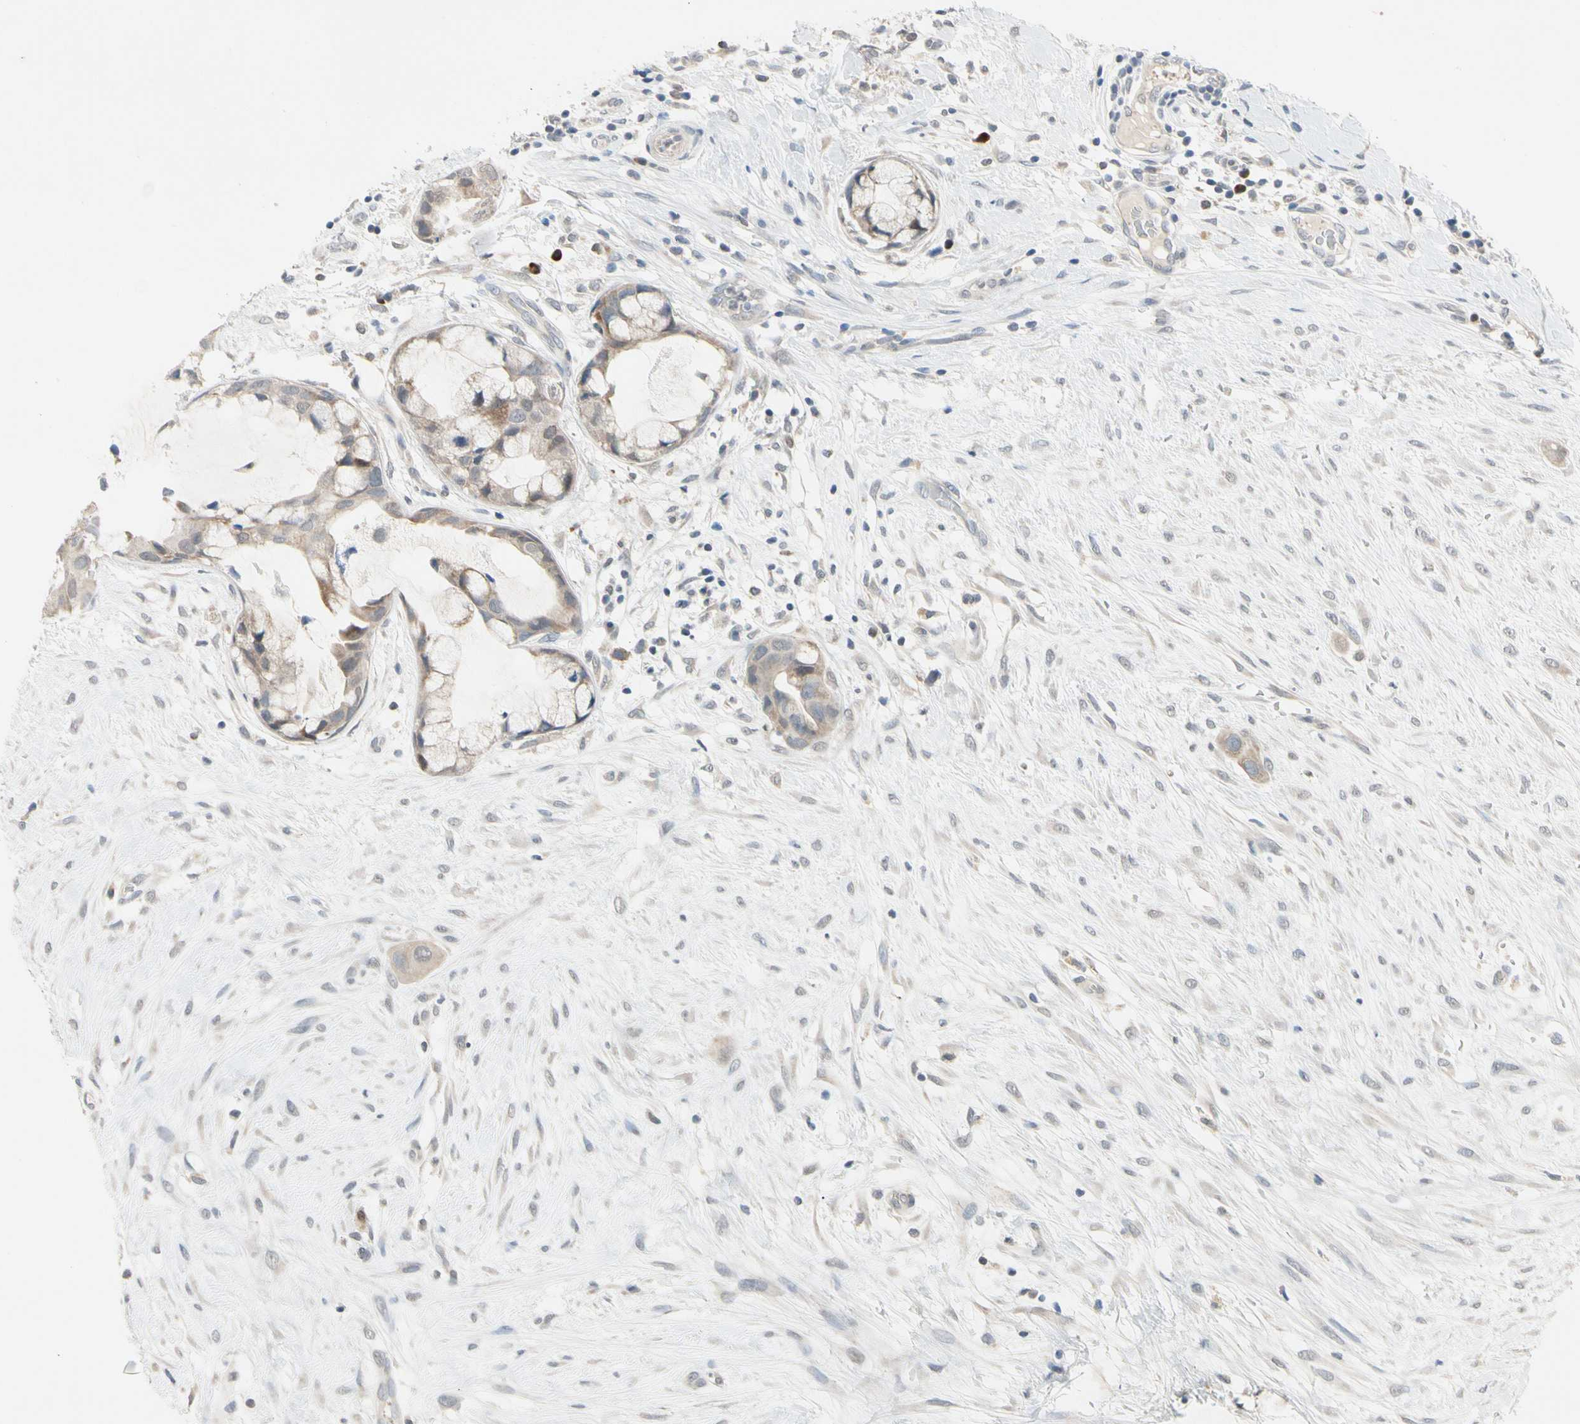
{"staining": {"intensity": "weak", "quantity": ">75%", "location": "cytoplasmic/membranous"}, "tissue": "breast cancer", "cell_type": "Tumor cells", "image_type": "cancer", "snomed": [{"axis": "morphology", "description": "Duct carcinoma"}, {"axis": "topography", "description": "Breast"}], "caption": "Brown immunohistochemical staining in human breast intraductal carcinoma demonstrates weak cytoplasmic/membranous staining in about >75% of tumor cells.", "gene": "MARK1", "patient": {"sex": "female", "age": 40}}